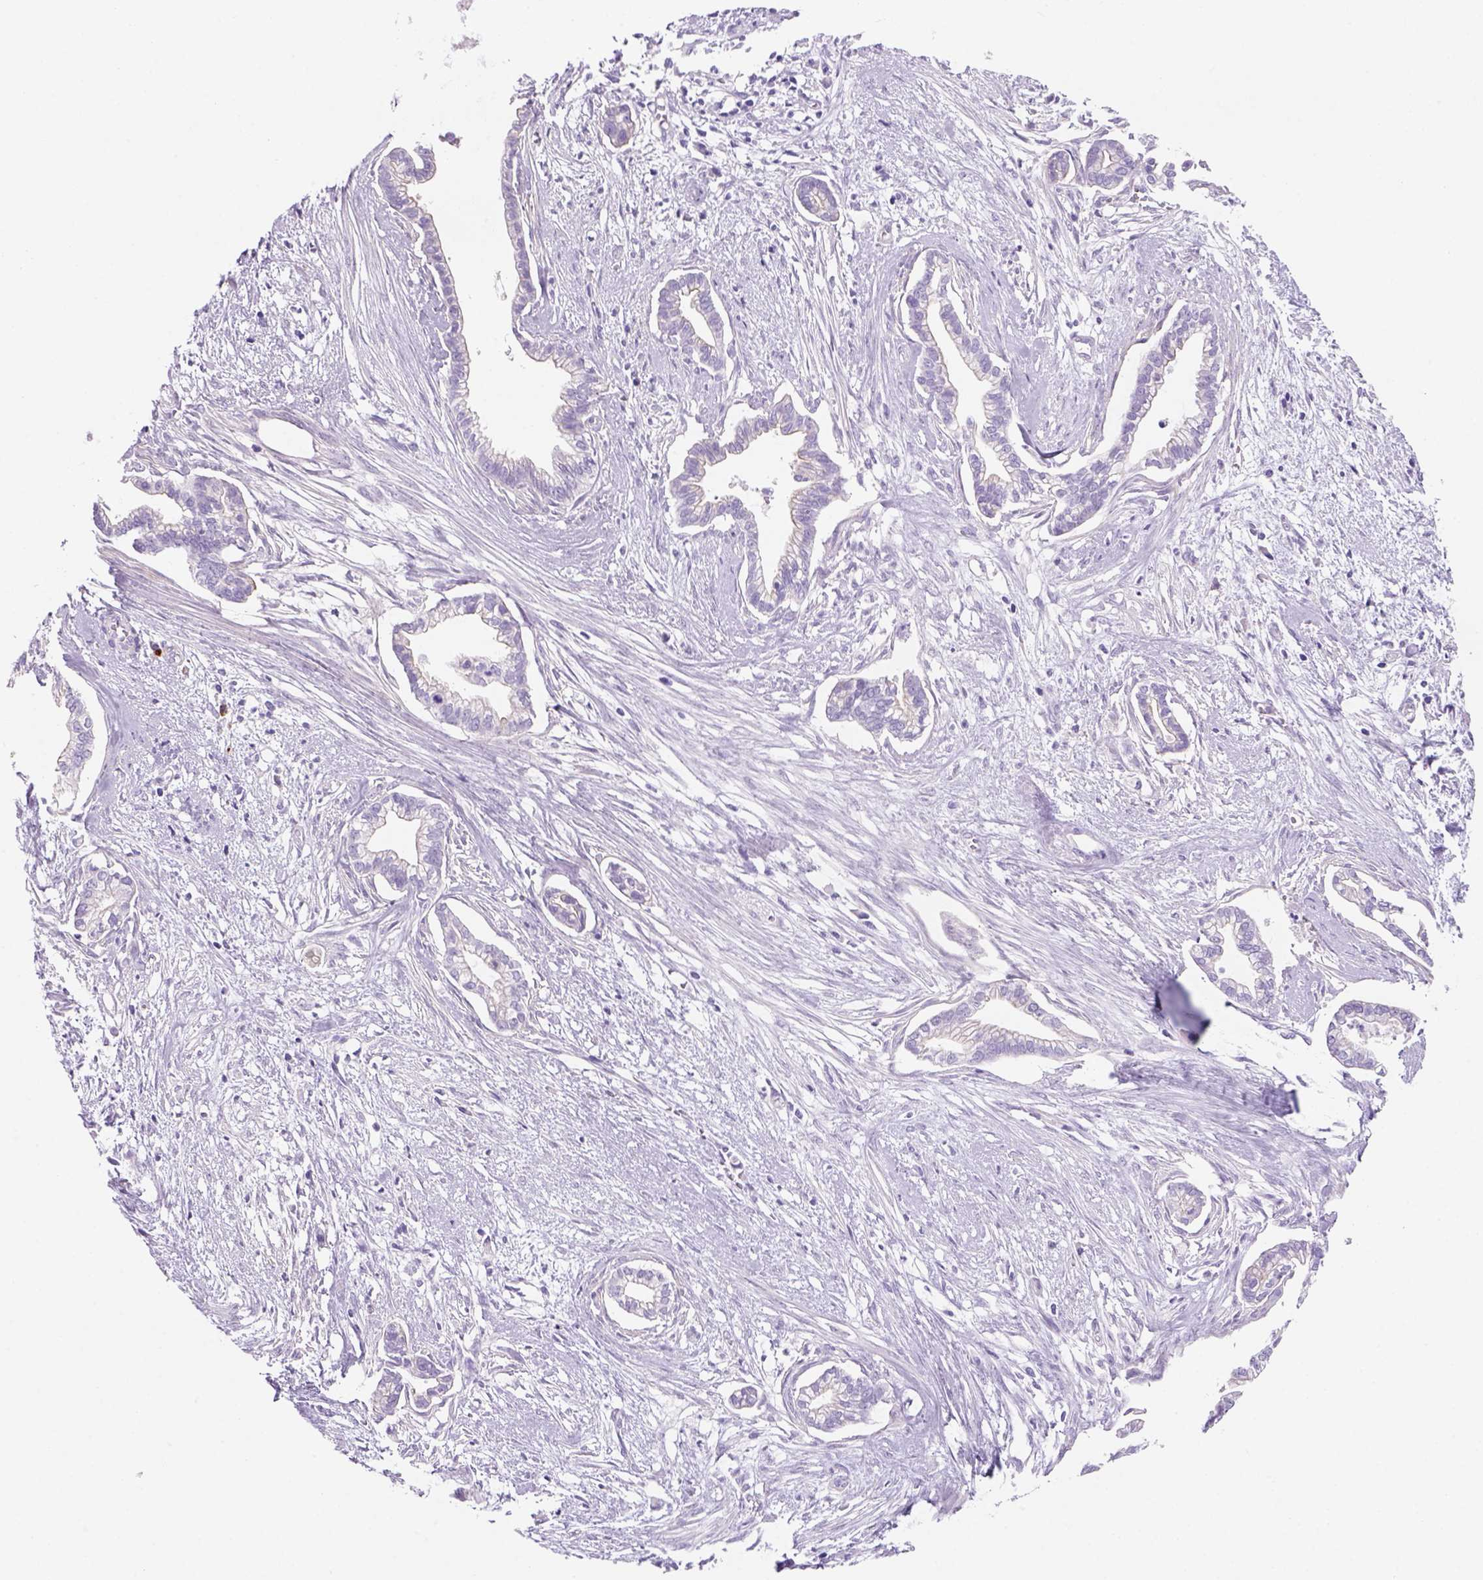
{"staining": {"intensity": "negative", "quantity": "none", "location": "none"}, "tissue": "cervical cancer", "cell_type": "Tumor cells", "image_type": "cancer", "snomed": [{"axis": "morphology", "description": "Adenocarcinoma, NOS"}, {"axis": "topography", "description": "Cervix"}], "caption": "There is no significant positivity in tumor cells of cervical cancer.", "gene": "TENM4", "patient": {"sex": "female", "age": 62}}